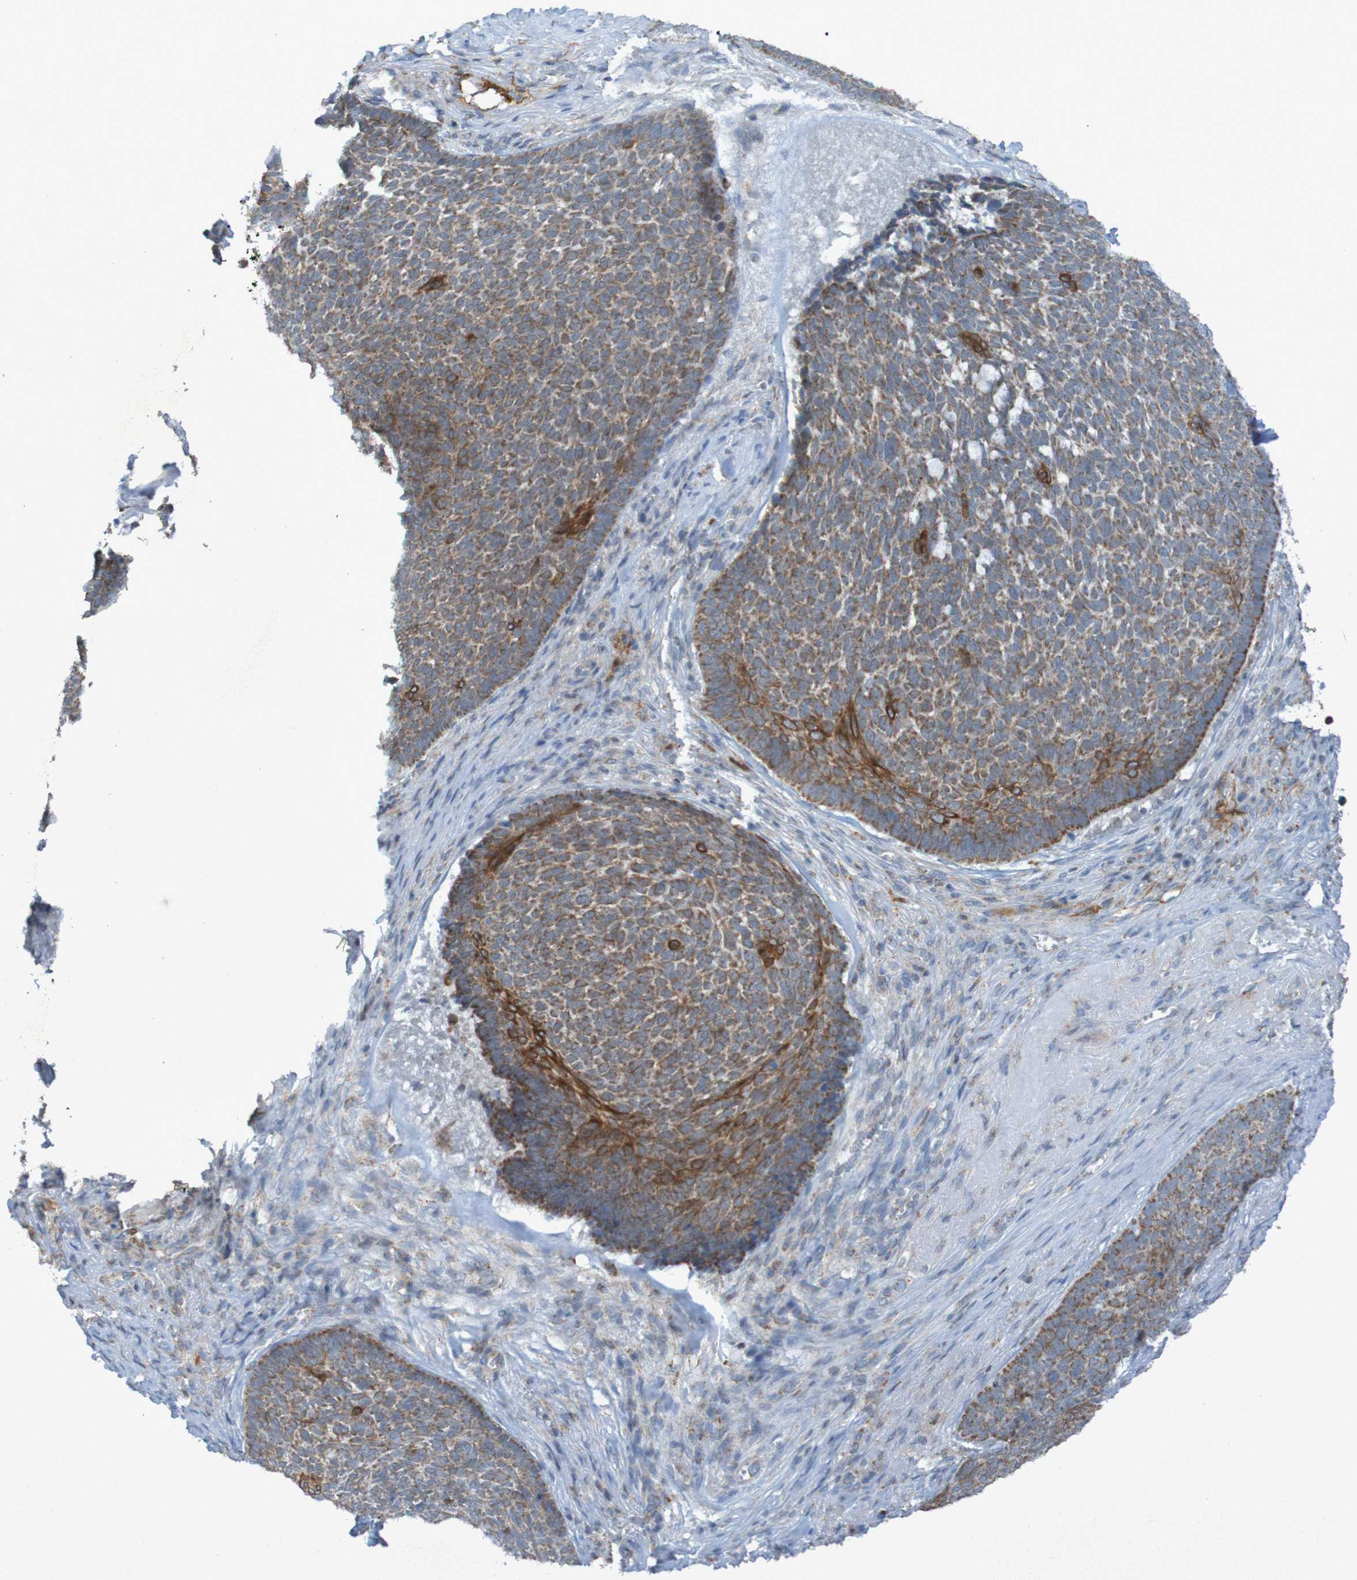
{"staining": {"intensity": "moderate", "quantity": "25%-75%", "location": "cytoplasmic/membranous"}, "tissue": "skin cancer", "cell_type": "Tumor cells", "image_type": "cancer", "snomed": [{"axis": "morphology", "description": "Basal cell carcinoma"}, {"axis": "topography", "description": "Skin"}], "caption": "IHC photomicrograph of human skin basal cell carcinoma stained for a protein (brown), which demonstrates medium levels of moderate cytoplasmic/membranous expression in about 25%-75% of tumor cells.", "gene": "CCDC51", "patient": {"sex": "male", "age": 84}}